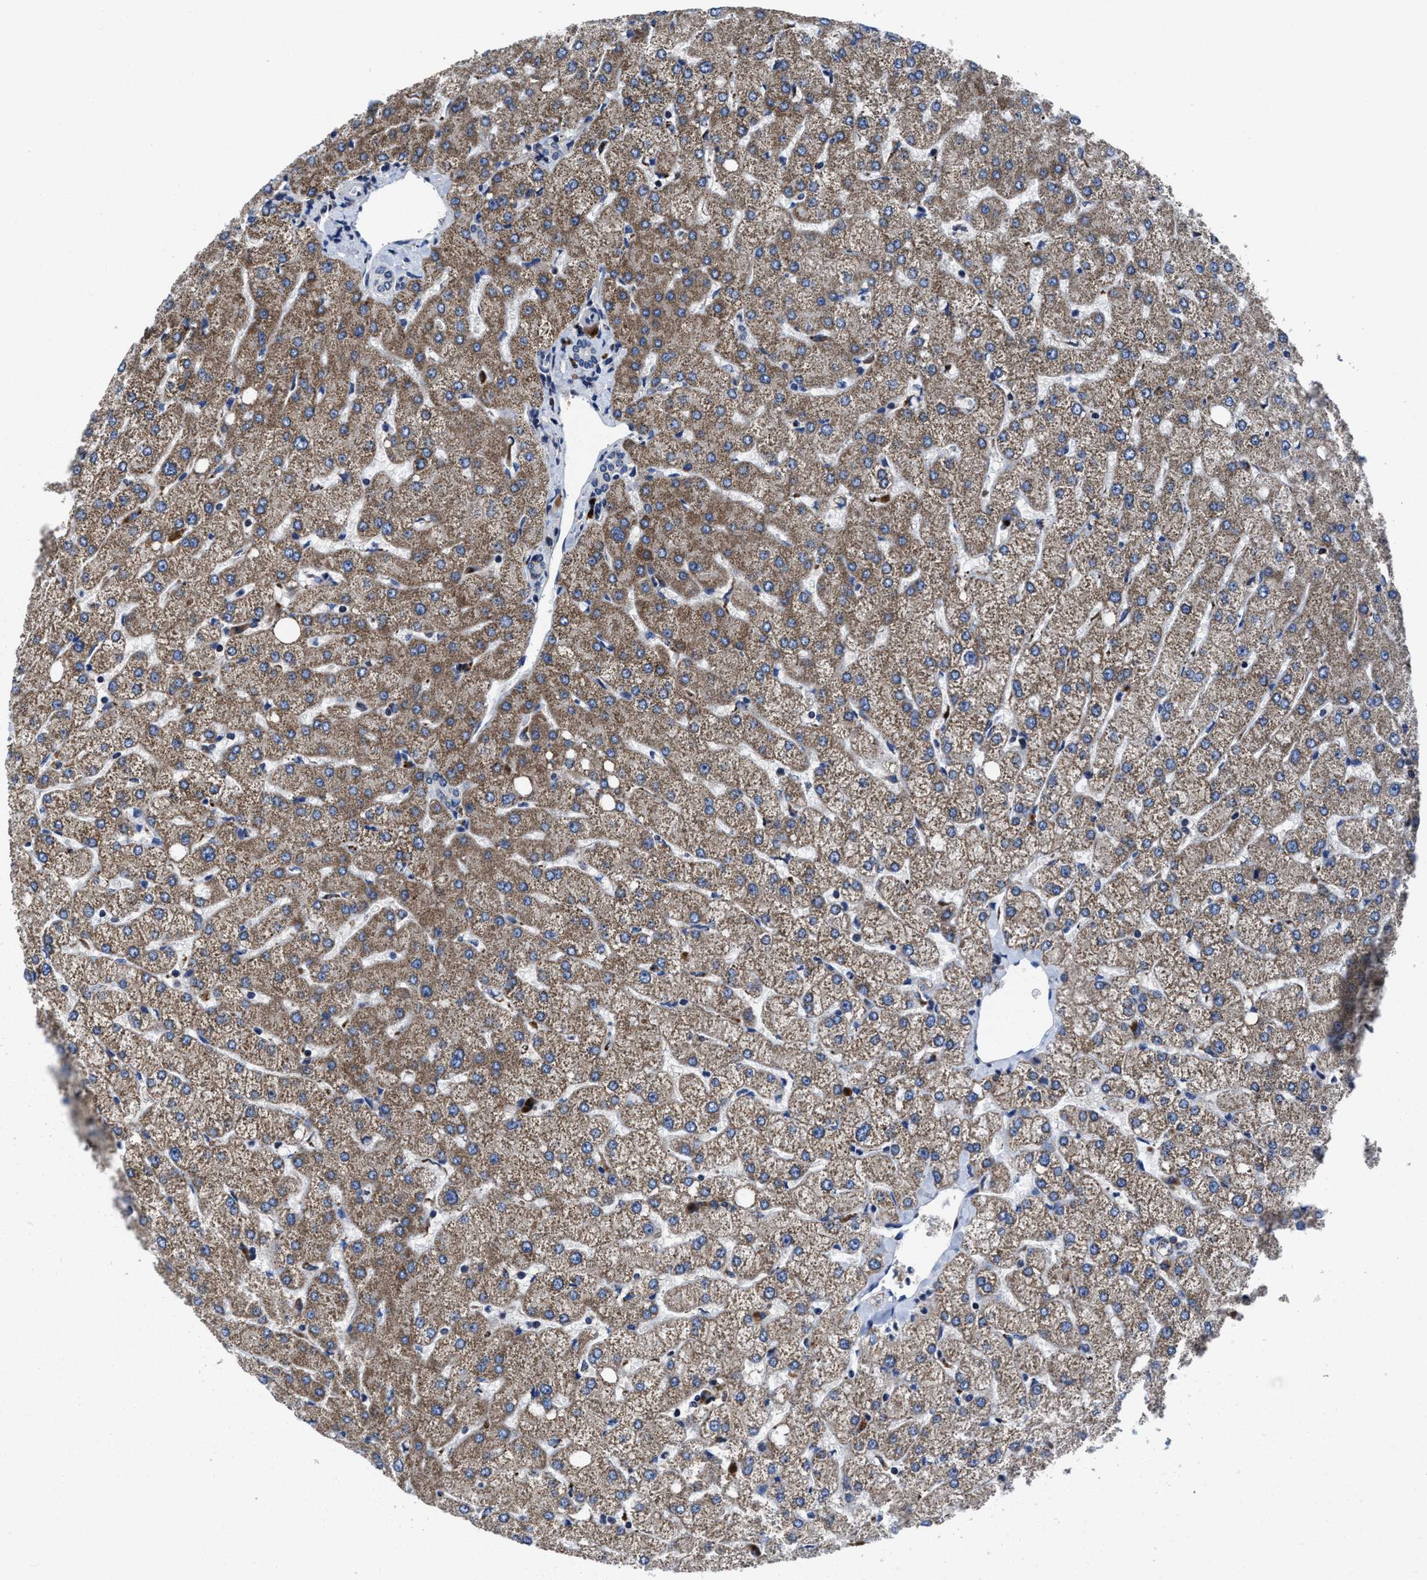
{"staining": {"intensity": "negative", "quantity": "none", "location": "none"}, "tissue": "liver", "cell_type": "Cholangiocytes", "image_type": "normal", "snomed": [{"axis": "morphology", "description": "Normal tissue, NOS"}, {"axis": "topography", "description": "Liver"}], "caption": "An IHC histopathology image of benign liver is shown. There is no staining in cholangiocytes of liver.", "gene": "CACNA1D", "patient": {"sex": "female", "age": 54}}